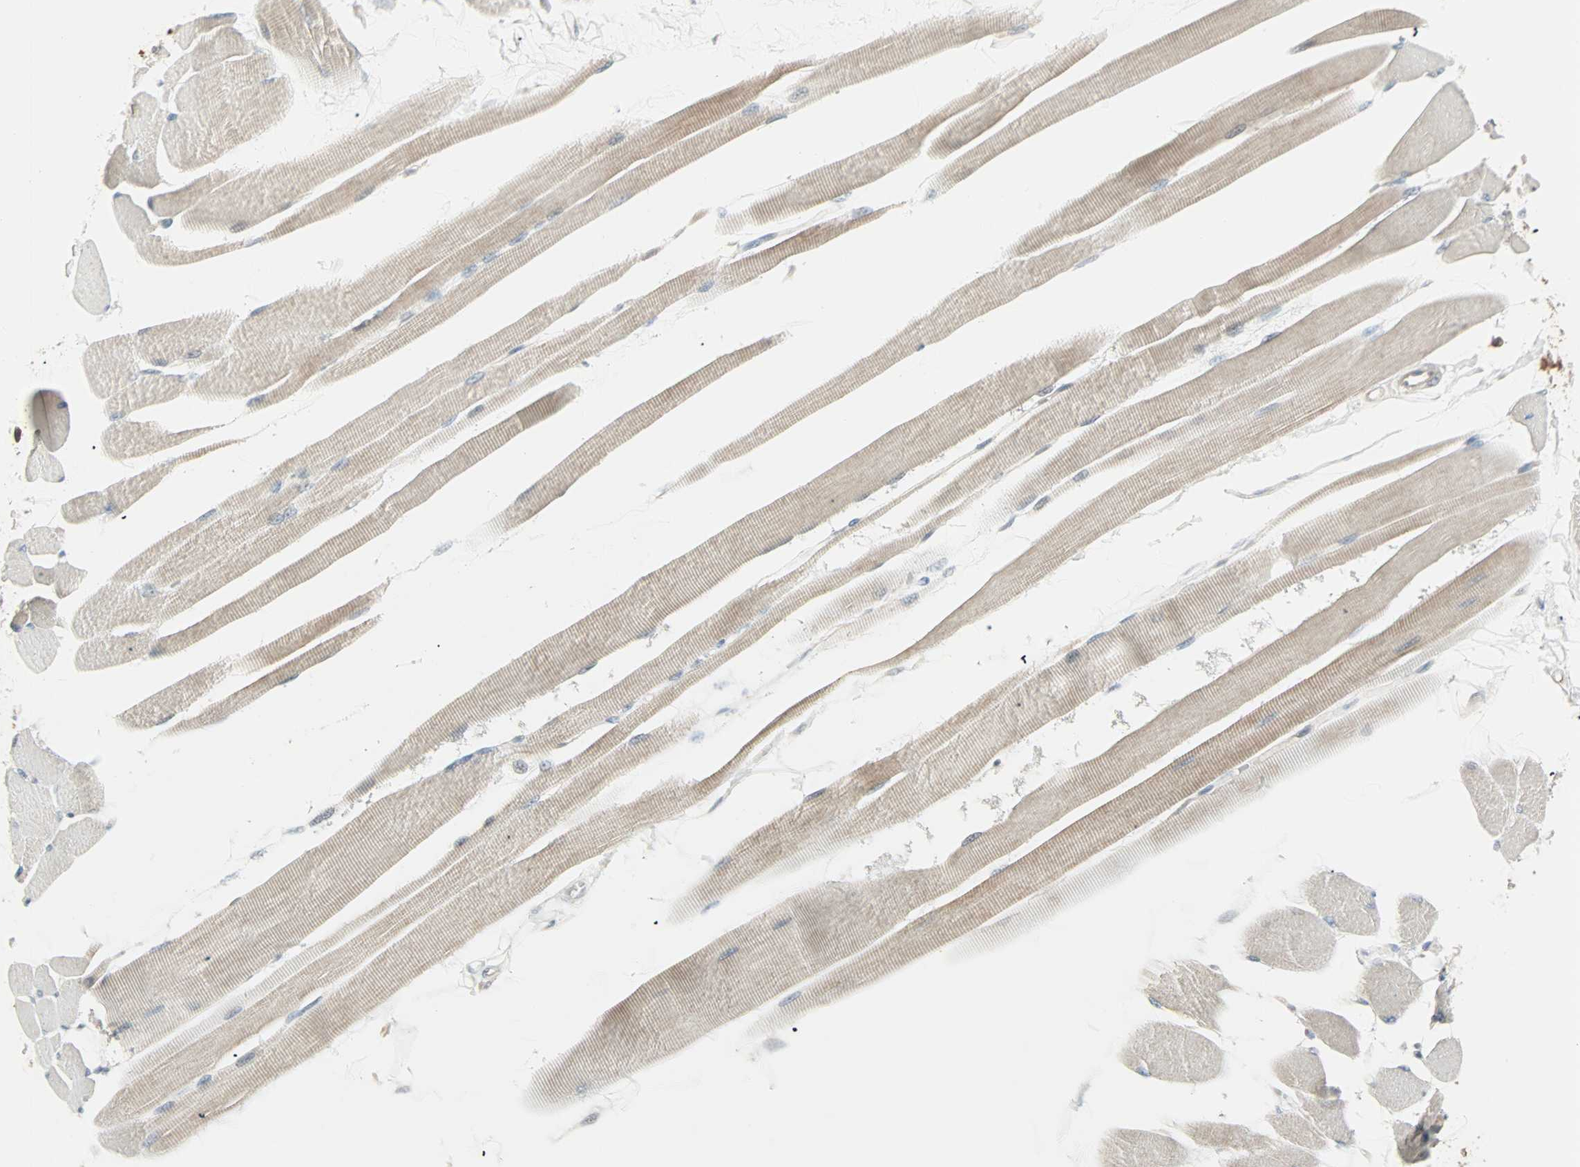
{"staining": {"intensity": "weak", "quantity": ">75%", "location": "cytoplasmic/membranous"}, "tissue": "skeletal muscle", "cell_type": "Myocytes", "image_type": "normal", "snomed": [{"axis": "morphology", "description": "Normal tissue, NOS"}, {"axis": "topography", "description": "Skeletal muscle"}, {"axis": "topography", "description": "Peripheral nerve tissue"}], "caption": "Protein expression analysis of benign skeletal muscle displays weak cytoplasmic/membranous staining in about >75% of myocytes.", "gene": "KDM4A", "patient": {"sex": "female", "age": 84}}